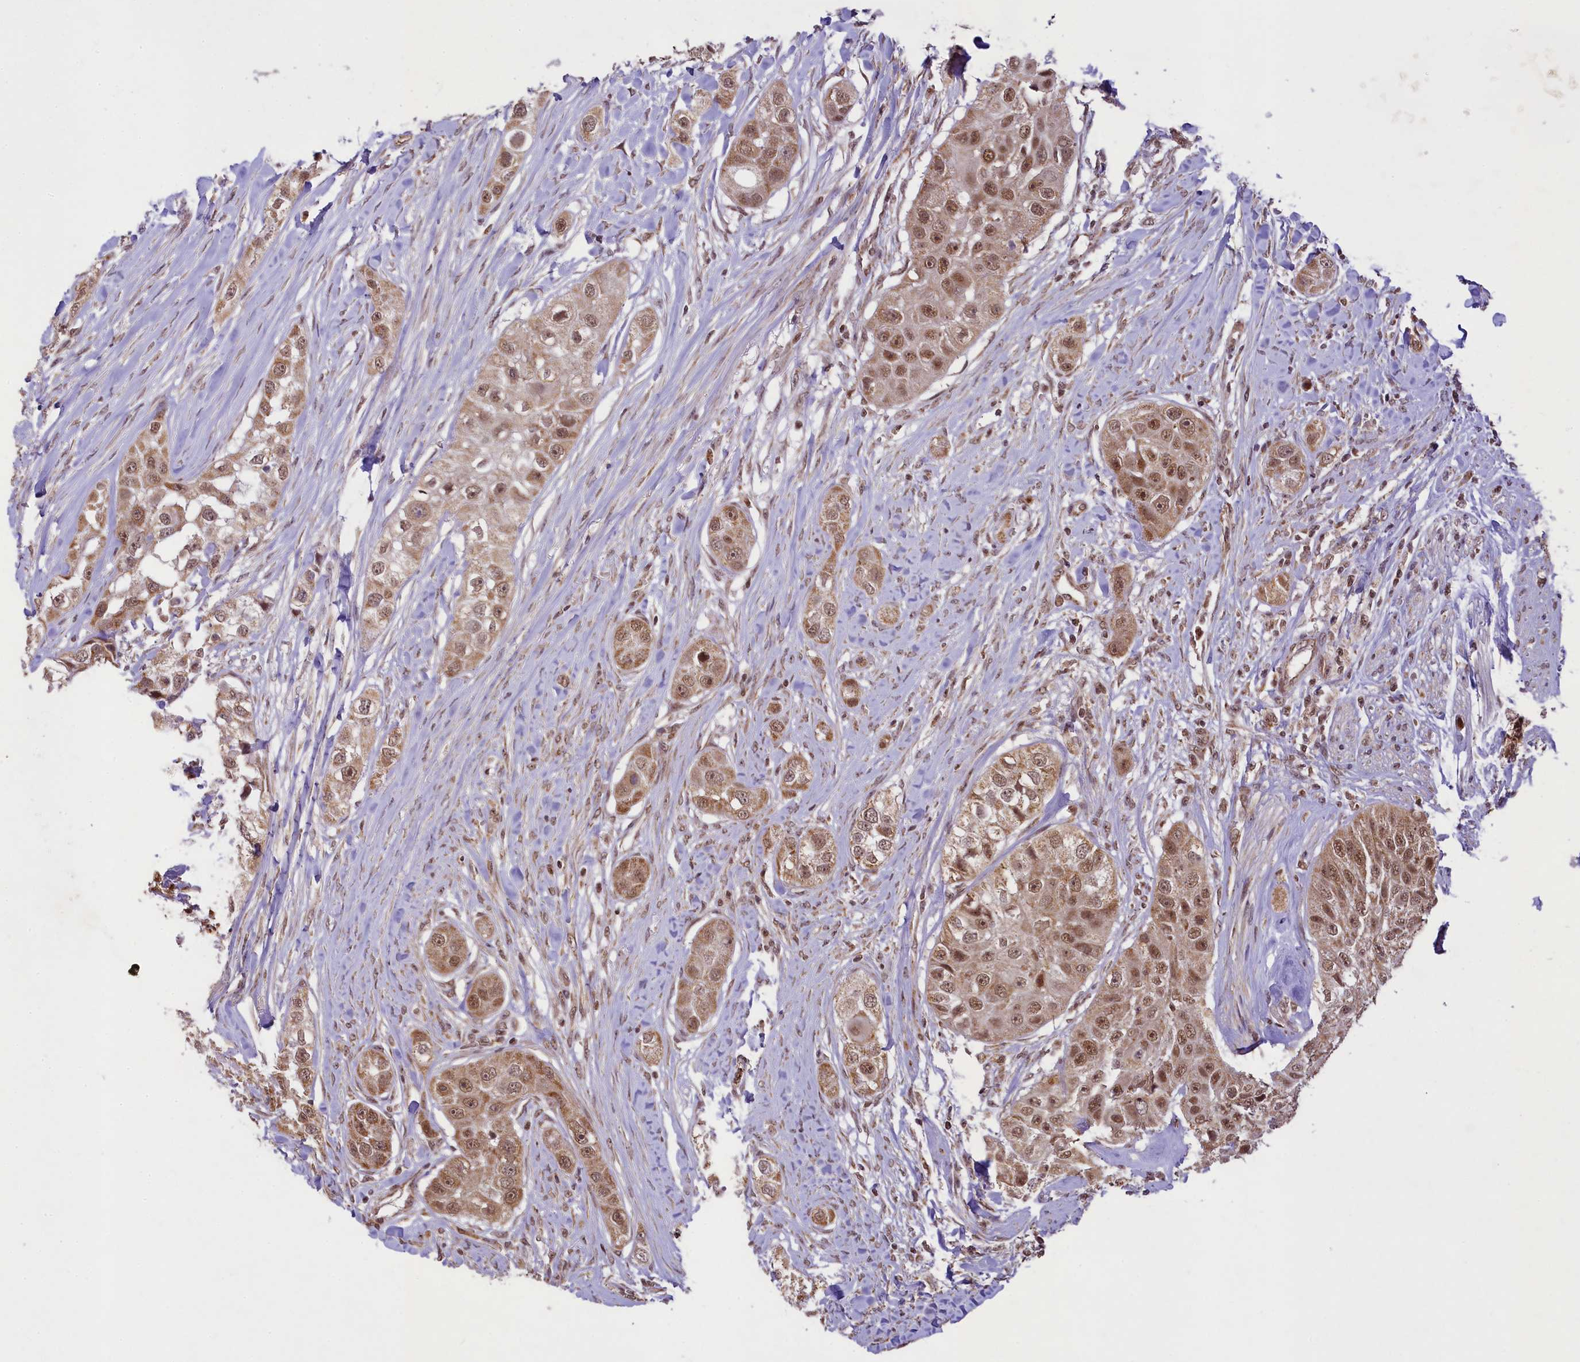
{"staining": {"intensity": "moderate", "quantity": ">75%", "location": "cytoplasmic/membranous,nuclear"}, "tissue": "head and neck cancer", "cell_type": "Tumor cells", "image_type": "cancer", "snomed": [{"axis": "morphology", "description": "Normal tissue, NOS"}, {"axis": "morphology", "description": "Squamous cell carcinoma, NOS"}, {"axis": "topography", "description": "Skeletal muscle"}, {"axis": "topography", "description": "Head-Neck"}], "caption": "Immunohistochemistry (IHC) of human head and neck squamous cell carcinoma demonstrates medium levels of moderate cytoplasmic/membranous and nuclear staining in about >75% of tumor cells.", "gene": "PAF1", "patient": {"sex": "male", "age": 51}}